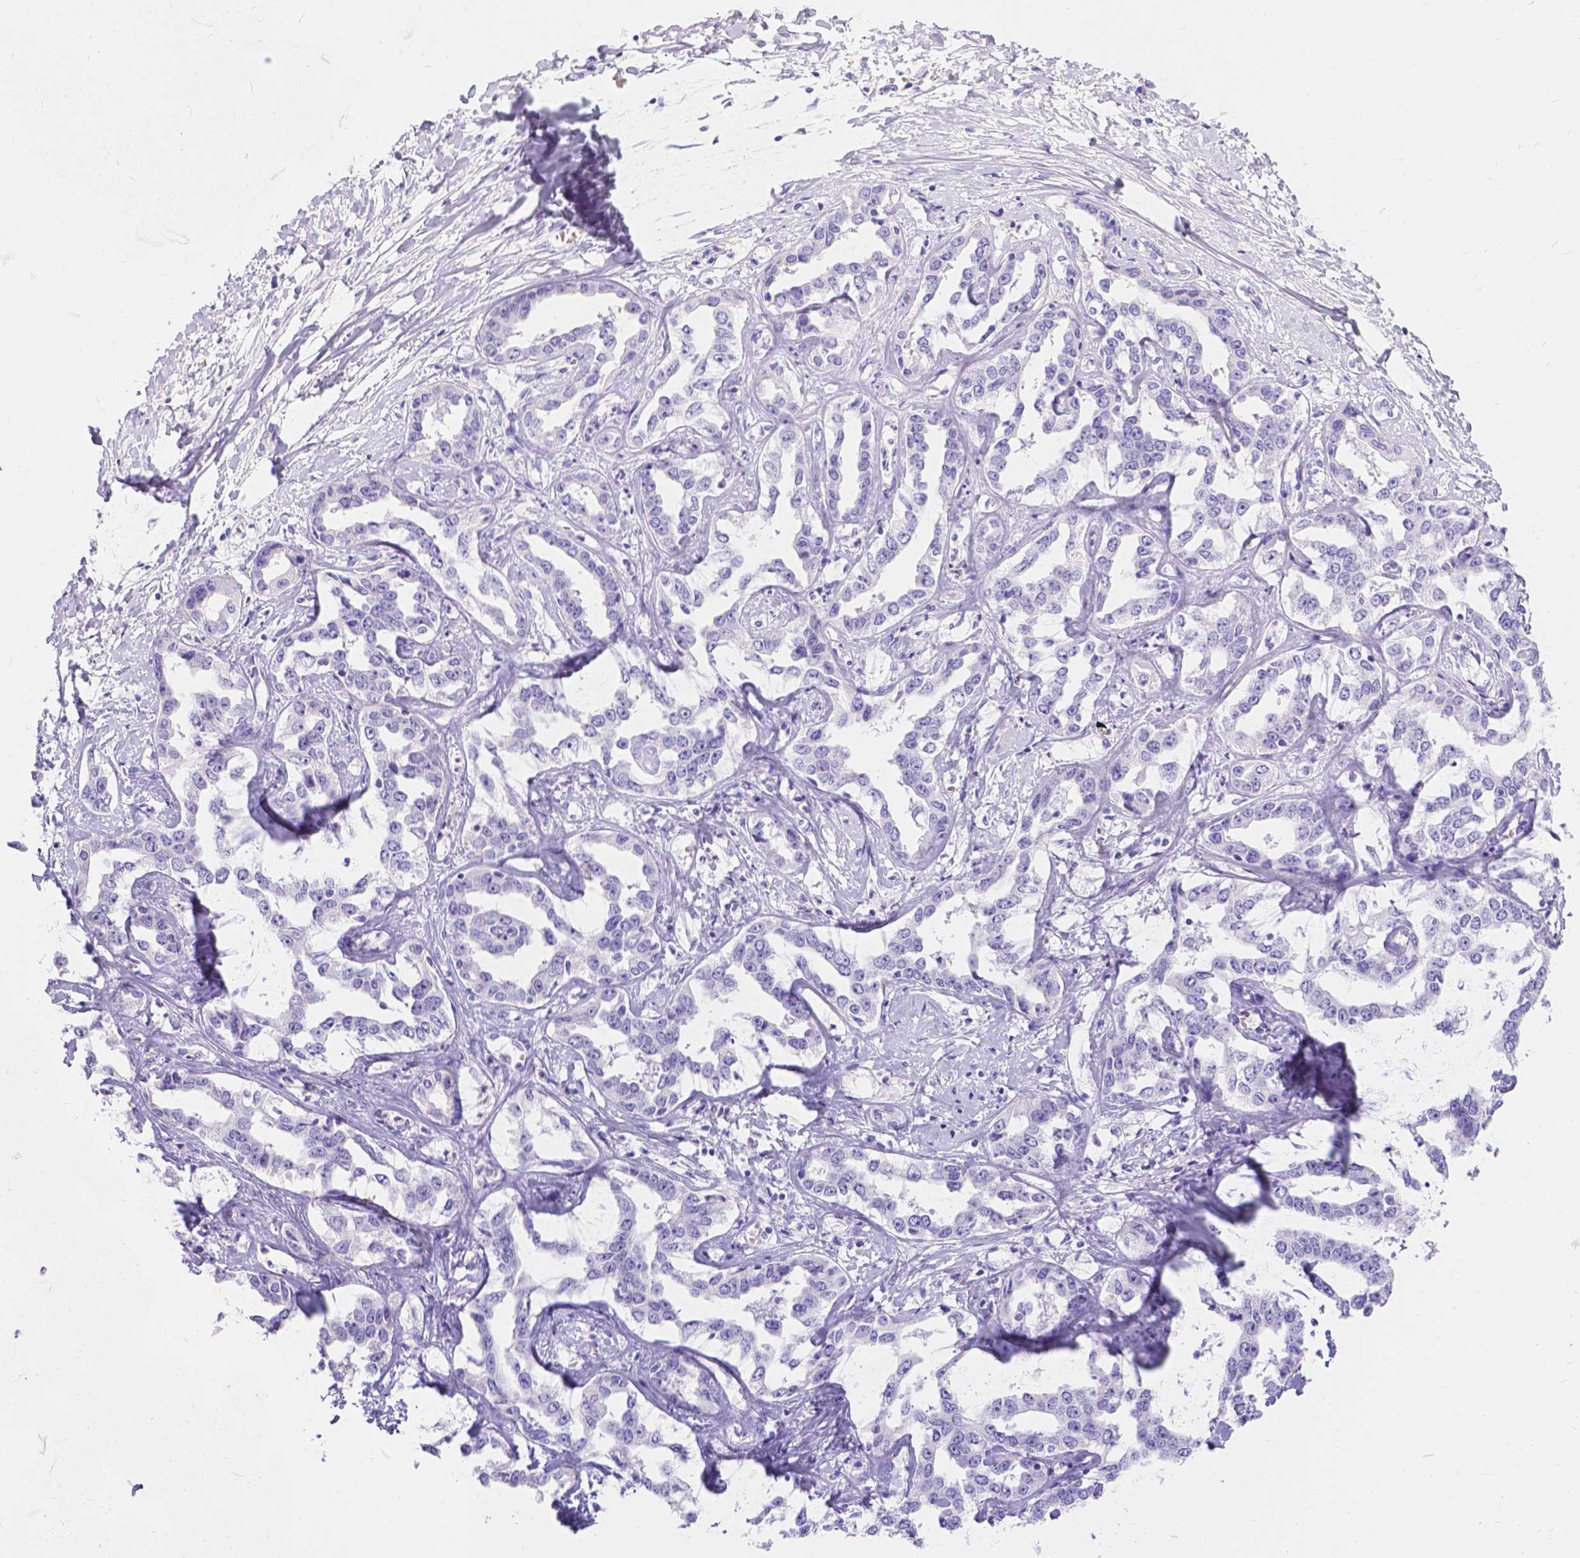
{"staining": {"intensity": "negative", "quantity": "none", "location": "none"}, "tissue": "liver cancer", "cell_type": "Tumor cells", "image_type": "cancer", "snomed": [{"axis": "morphology", "description": "Cholangiocarcinoma"}, {"axis": "topography", "description": "Liver"}], "caption": "High power microscopy micrograph of an immunohistochemistry (IHC) micrograph of liver cancer, revealing no significant staining in tumor cells.", "gene": "GNRHR", "patient": {"sex": "male", "age": 59}}